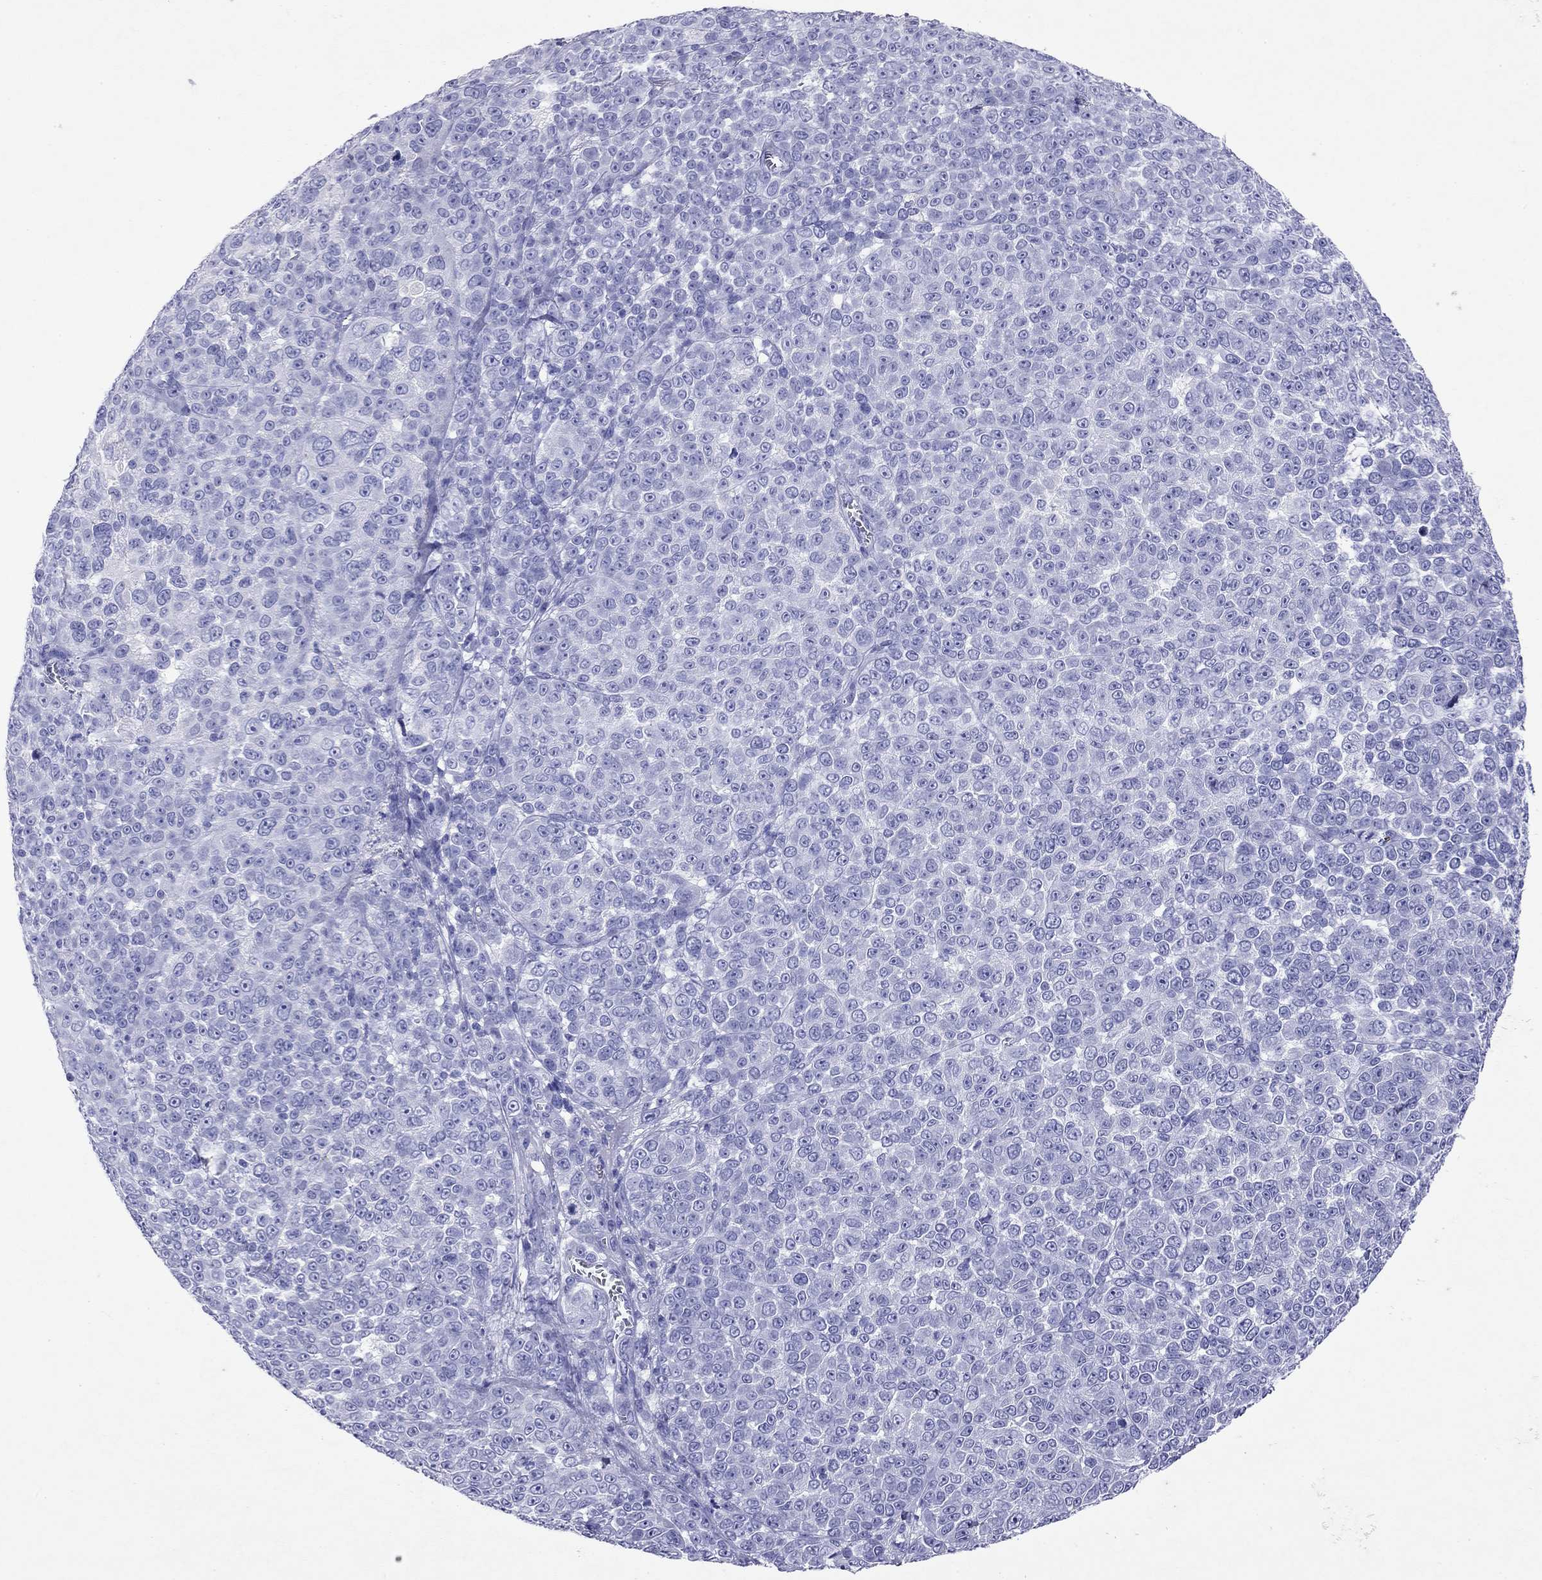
{"staining": {"intensity": "negative", "quantity": "none", "location": "none"}, "tissue": "melanoma", "cell_type": "Tumor cells", "image_type": "cancer", "snomed": [{"axis": "morphology", "description": "Malignant melanoma, NOS"}, {"axis": "topography", "description": "Skin"}], "caption": "The image reveals no significant staining in tumor cells of melanoma. (Stains: DAB immunohistochemistry with hematoxylin counter stain, Microscopy: brightfield microscopy at high magnification).", "gene": "ARMC12", "patient": {"sex": "female", "age": 95}}